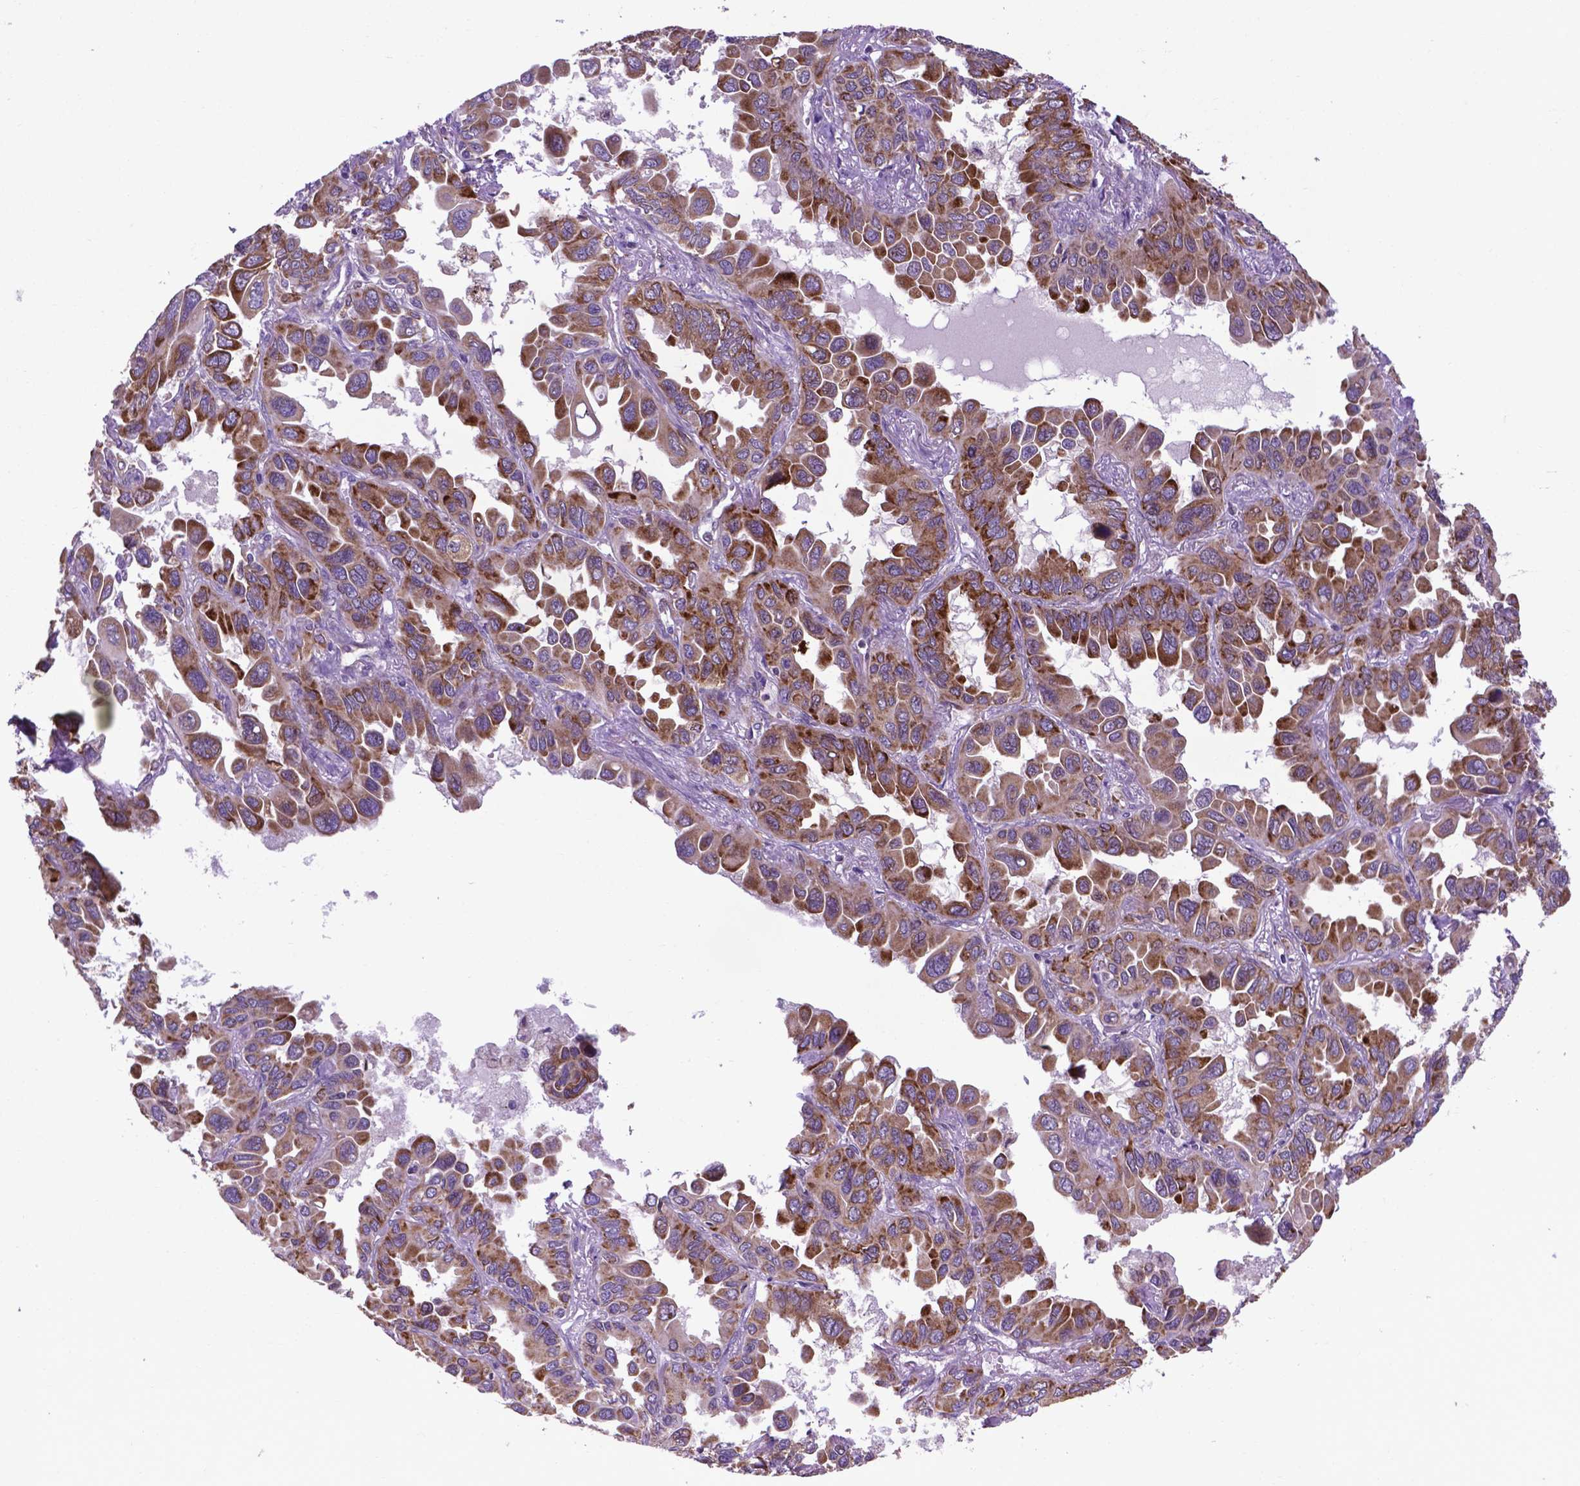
{"staining": {"intensity": "moderate", "quantity": ">75%", "location": "cytoplasmic/membranous"}, "tissue": "lung cancer", "cell_type": "Tumor cells", "image_type": "cancer", "snomed": [{"axis": "morphology", "description": "Adenocarcinoma, NOS"}, {"axis": "topography", "description": "Lung"}], "caption": "Immunohistochemistry of human lung cancer (adenocarcinoma) shows medium levels of moderate cytoplasmic/membranous expression in about >75% of tumor cells. The protein of interest is shown in brown color, while the nuclei are stained blue.", "gene": "WDR83OS", "patient": {"sex": "male", "age": 64}}